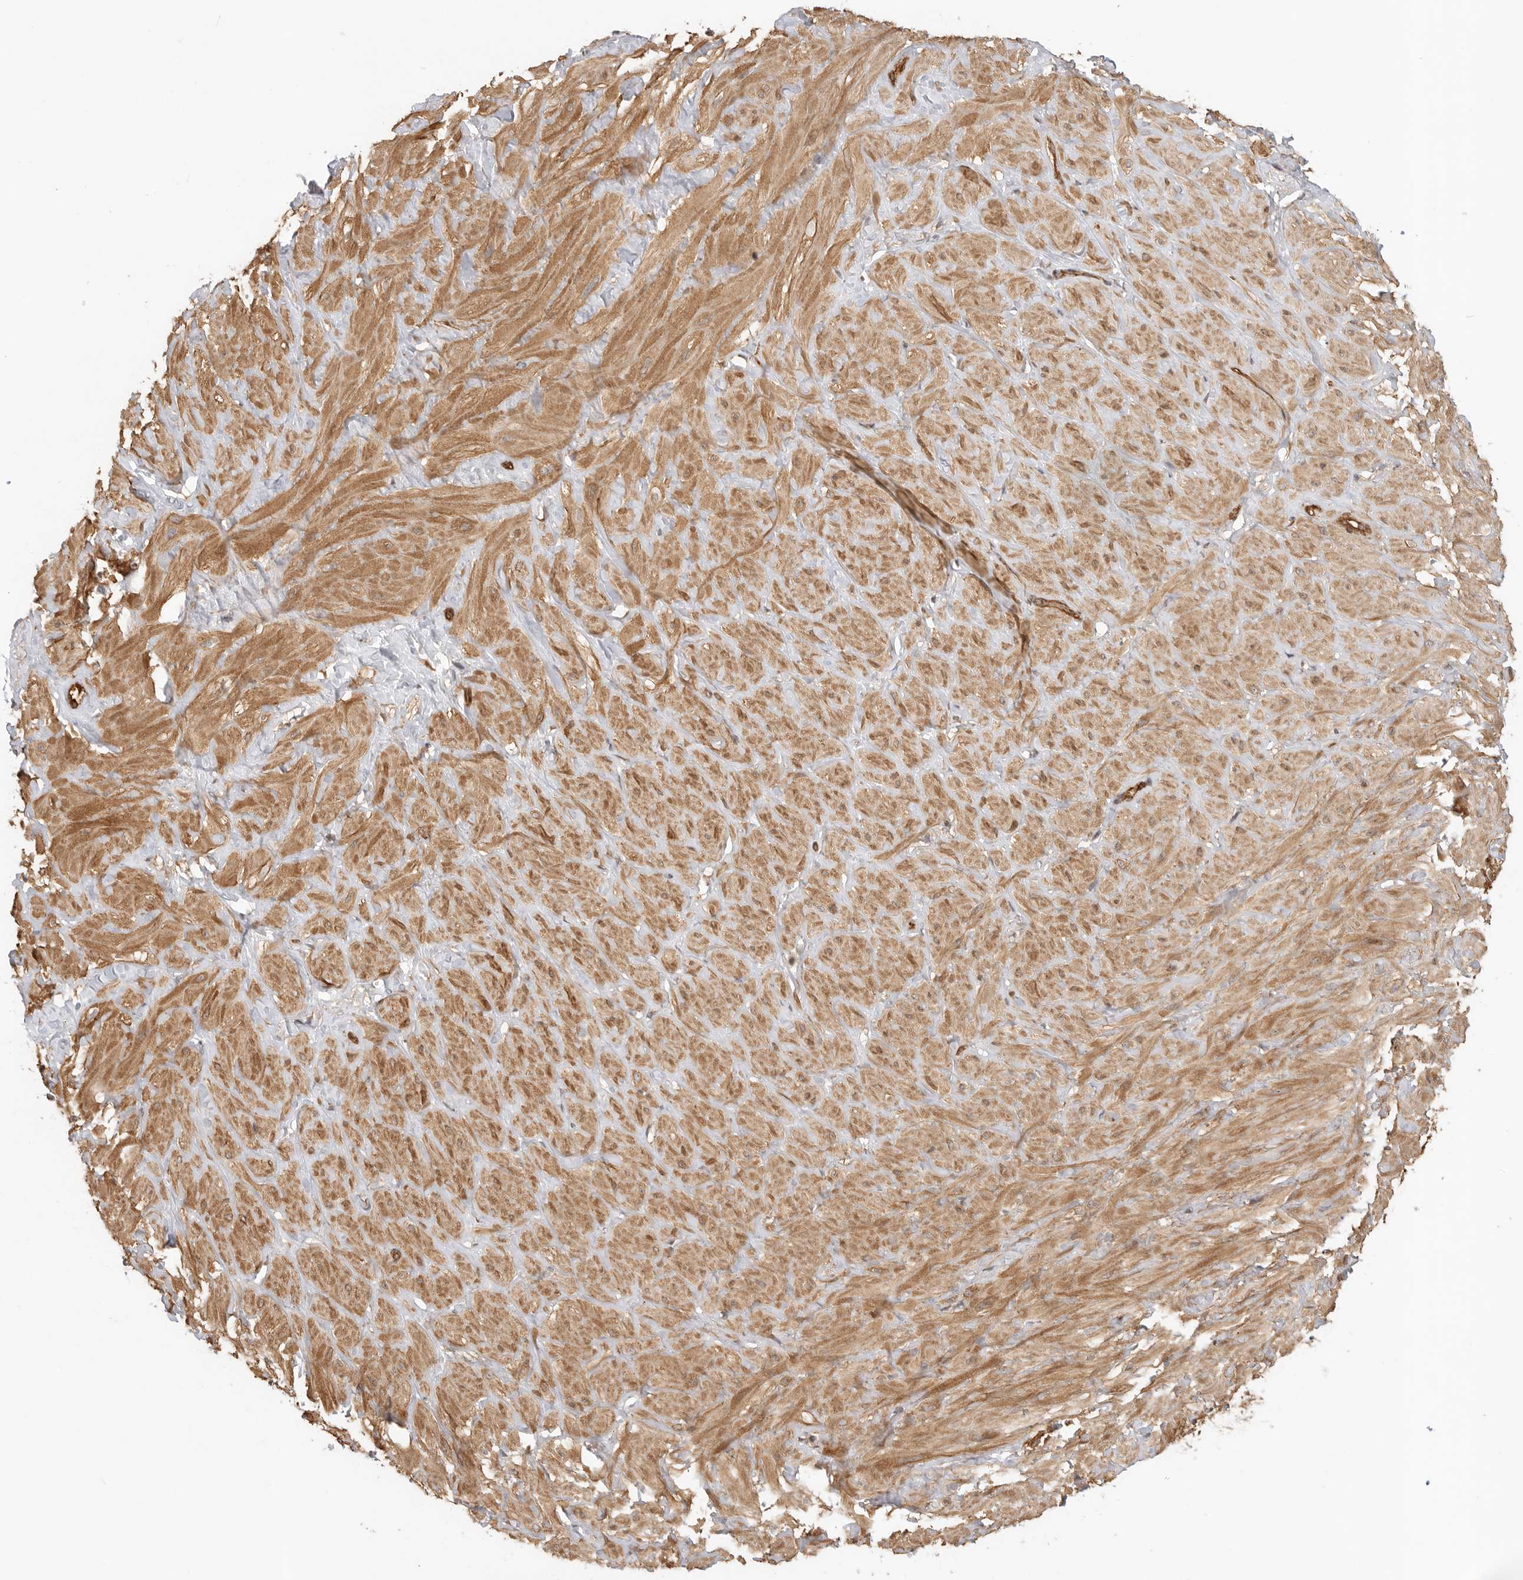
{"staining": {"intensity": "moderate", "quantity": ">75%", "location": "cytoplasmic/membranous"}, "tissue": "adipose tissue", "cell_type": "Adipocytes", "image_type": "normal", "snomed": [{"axis": "morphology", "description": "Normal tissue, NOS"}, {"axis": "topography", "description": "Adipose tissue"}, {"axis": "topography", "description": "Vascular tissue"}, {"axis": "topography", "description": "Peripheral nerve tissue"}], "caption": "Adipocytes reveal moderate cytoplasmic/membranous expression in approximately >75% of cells in normal adipose tissue. (DAB = brown stain, brightfield microscopy at high magnification).", "gene": "GPATCH2", "patient": {"sex": "male", "age": 25}}